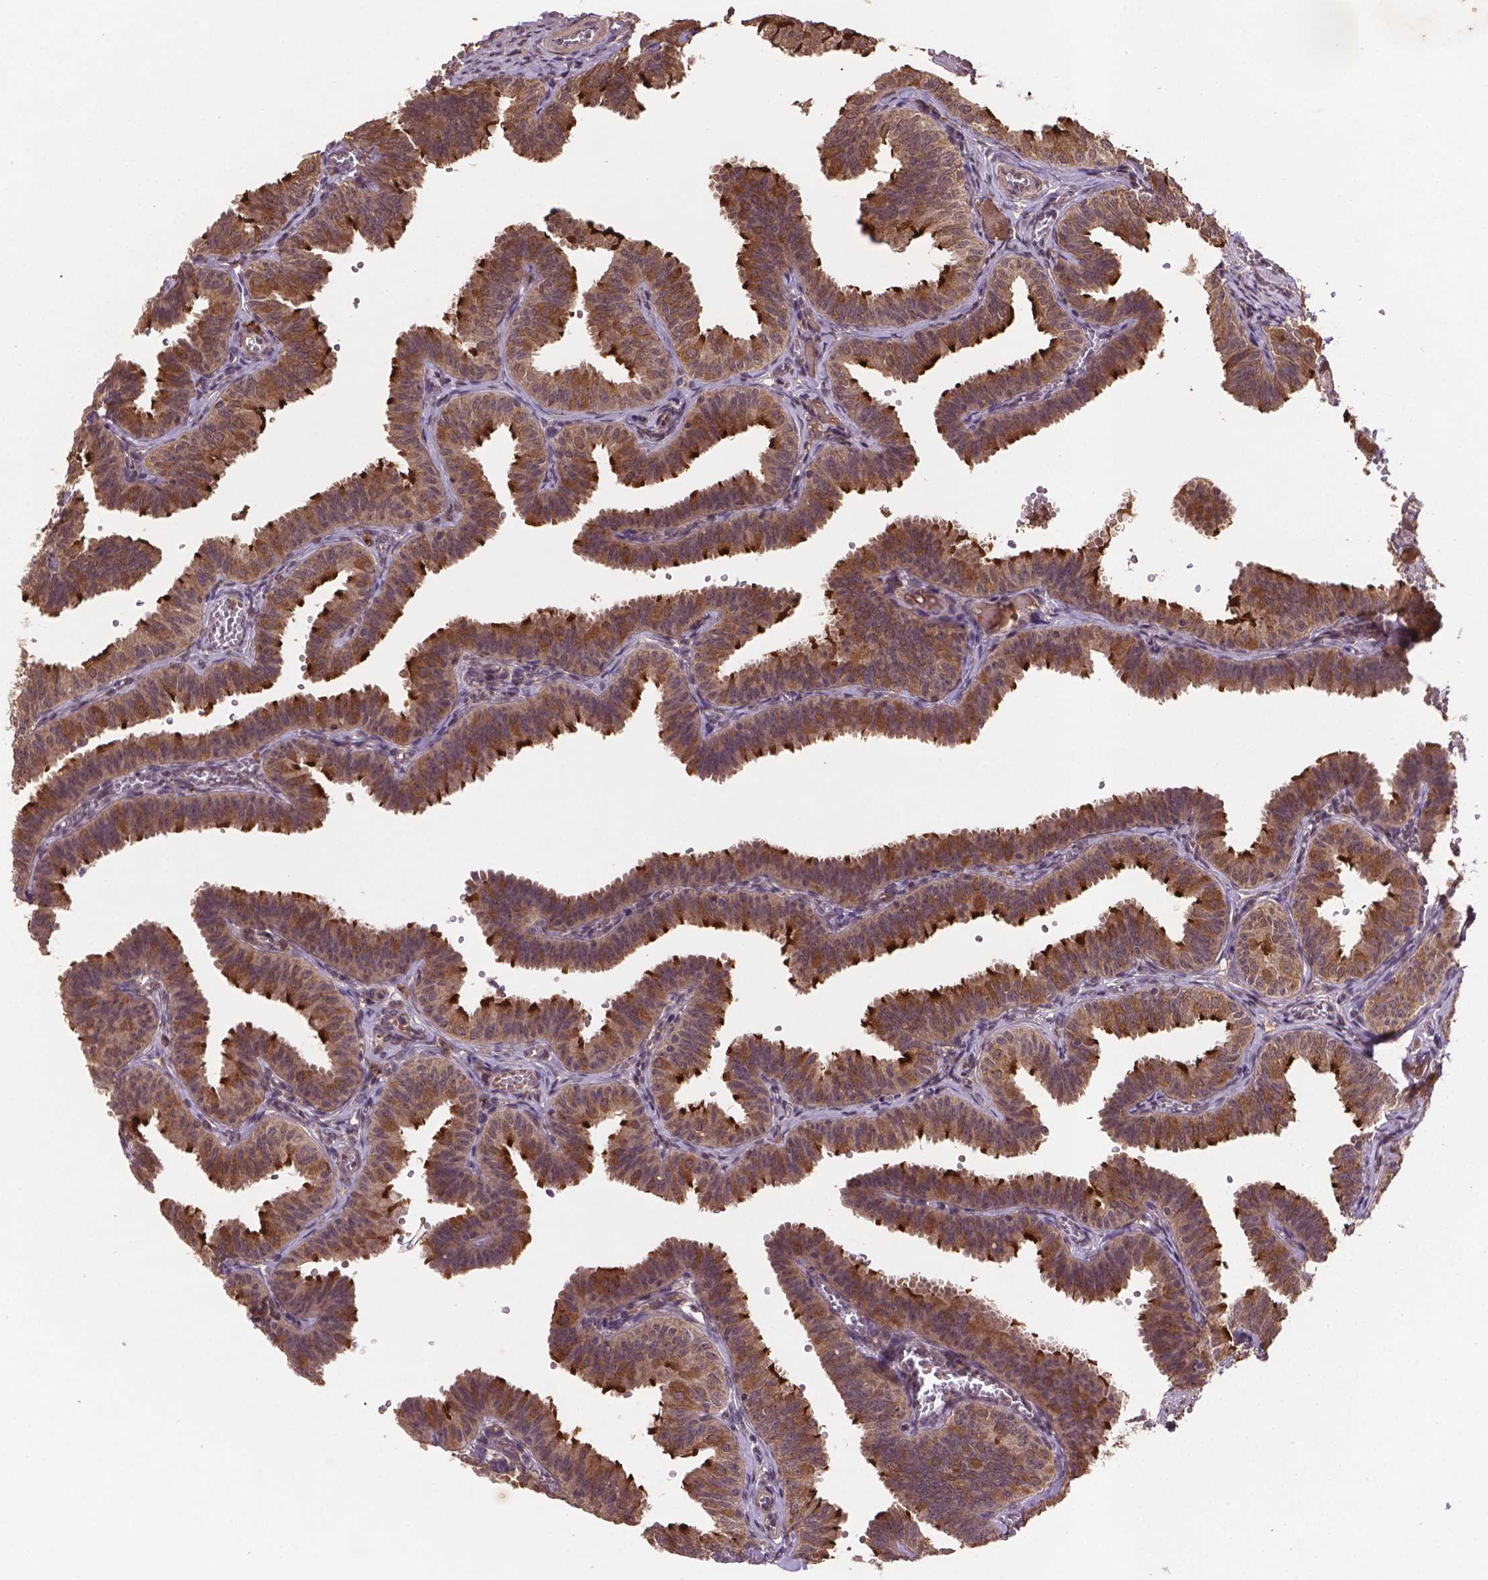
{"staining": {"intensity": "moderate", "quantity": ">75%", "location": "cytoplasmic/membranous"}, "tissue": "fallopian tube", "cell_type": "Glandular cells", "image_type": "normal", "snomed": [{"axis": "morphology", "description": "Normal tissue, NOS"}, {"axis": "topography", "description": "Fallopian tube"}], "caption": "This image demonstrates normal fallopian tube stained with IHC to label a protein in brown. The cytoplasmic/membranous of glandular cells show moderate positivity for the protein. Nuclei are counter-stained blue.", "gene": "NIPAL2", "patient": {"sex": "female", "age": 25}}